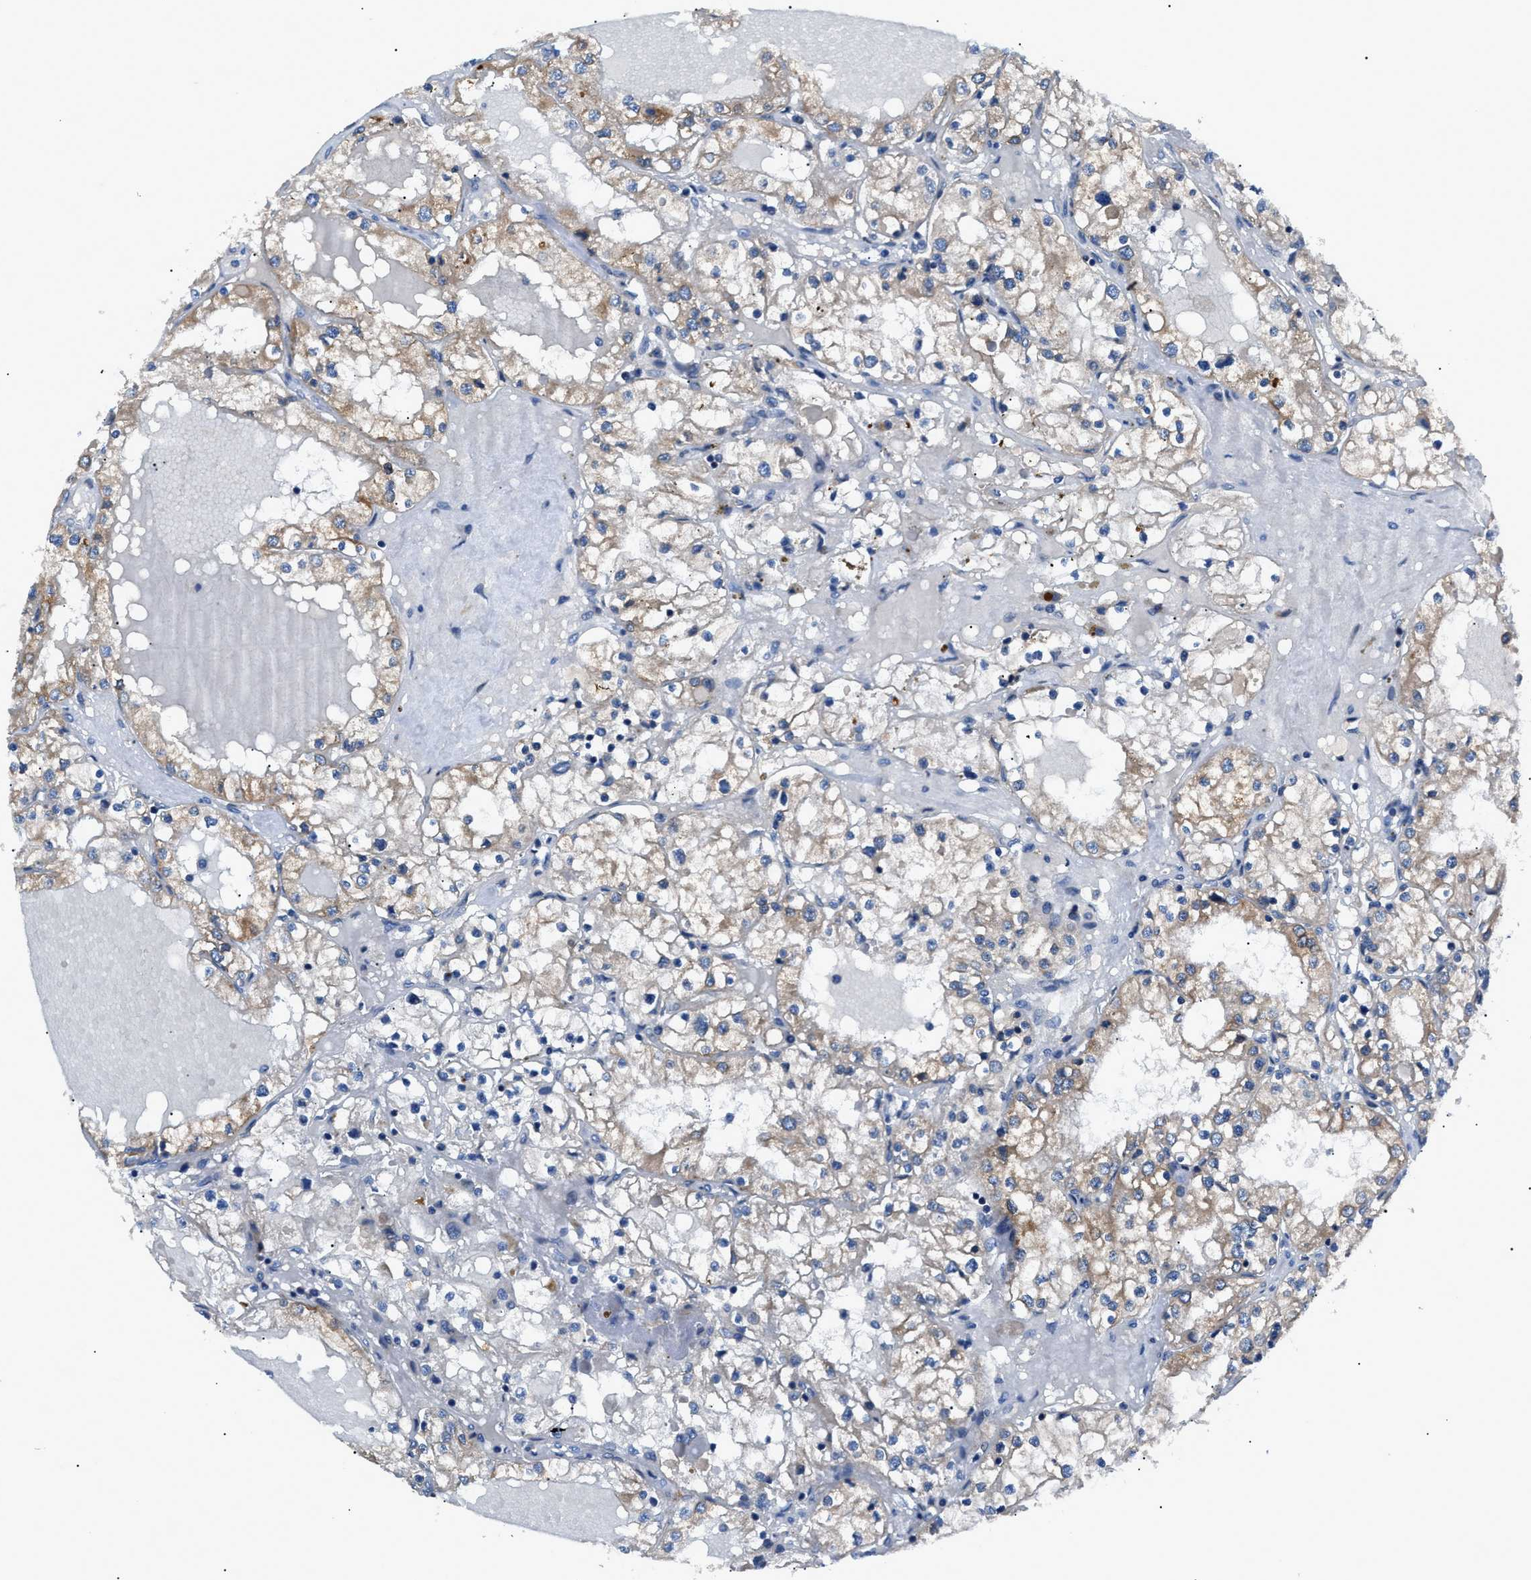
{"staining": {"intensity": "moderate", "quantity": "25%-75%", "location": "cytoplasmic/membranous"}, "tissue": "renal cancer", "cell_type": "Tumor cells", "image_type": "cancer", "snomed": [{"axis": "morphology", "description": "Adenocarcinoma, NOS"}, {"axis": "topography", "description": "Kidney"}], "caption": "DAB immunohistochemical staining of human renal adenocarcinoma demonstrates moderate cytoplasmic/membranous protein expression in about 25%-75% of tumor cells.", "gene": "ZDHHC24", "patient": {"sex": "male", "age": 68}}